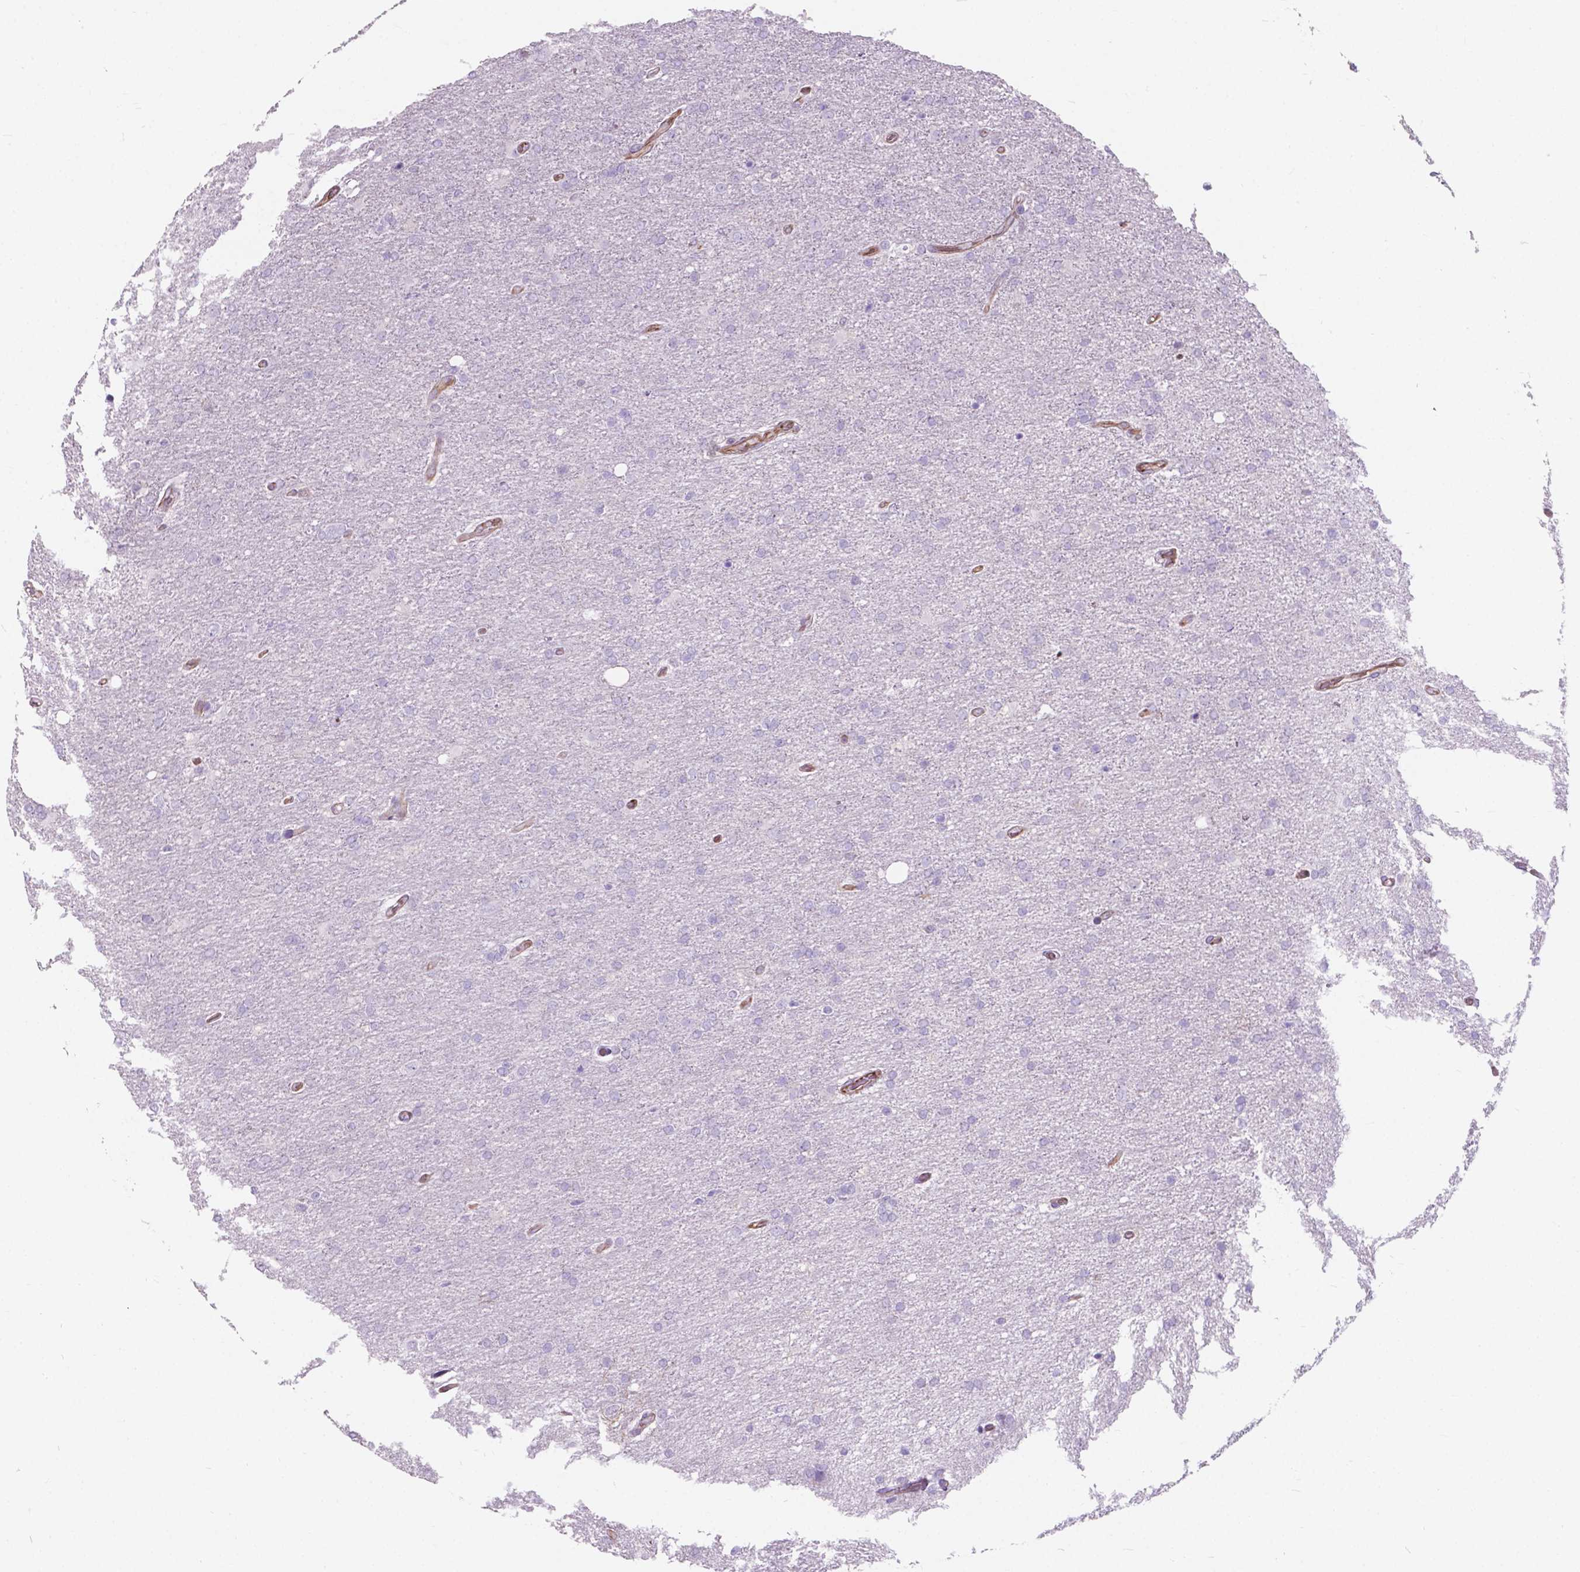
{"staining": {"intensity": "negative", "quantity": "none", "location": "none"}, "tissue": "glioma", "cell_type": "Tumor cells", "image_type": "cancer", "snomed": [{"axis": "morphology", "description": "Glioma, malignant, High grade"}, {"axis": "topography", "description": "Cerebral cortex"}], "caption": "Immunohistochemistry (IHC) of malignant glioma (high-grade) shows no staining in tumor cells.", "gene": "AMOT", "patient": {"sex": "male", "age": 70}}